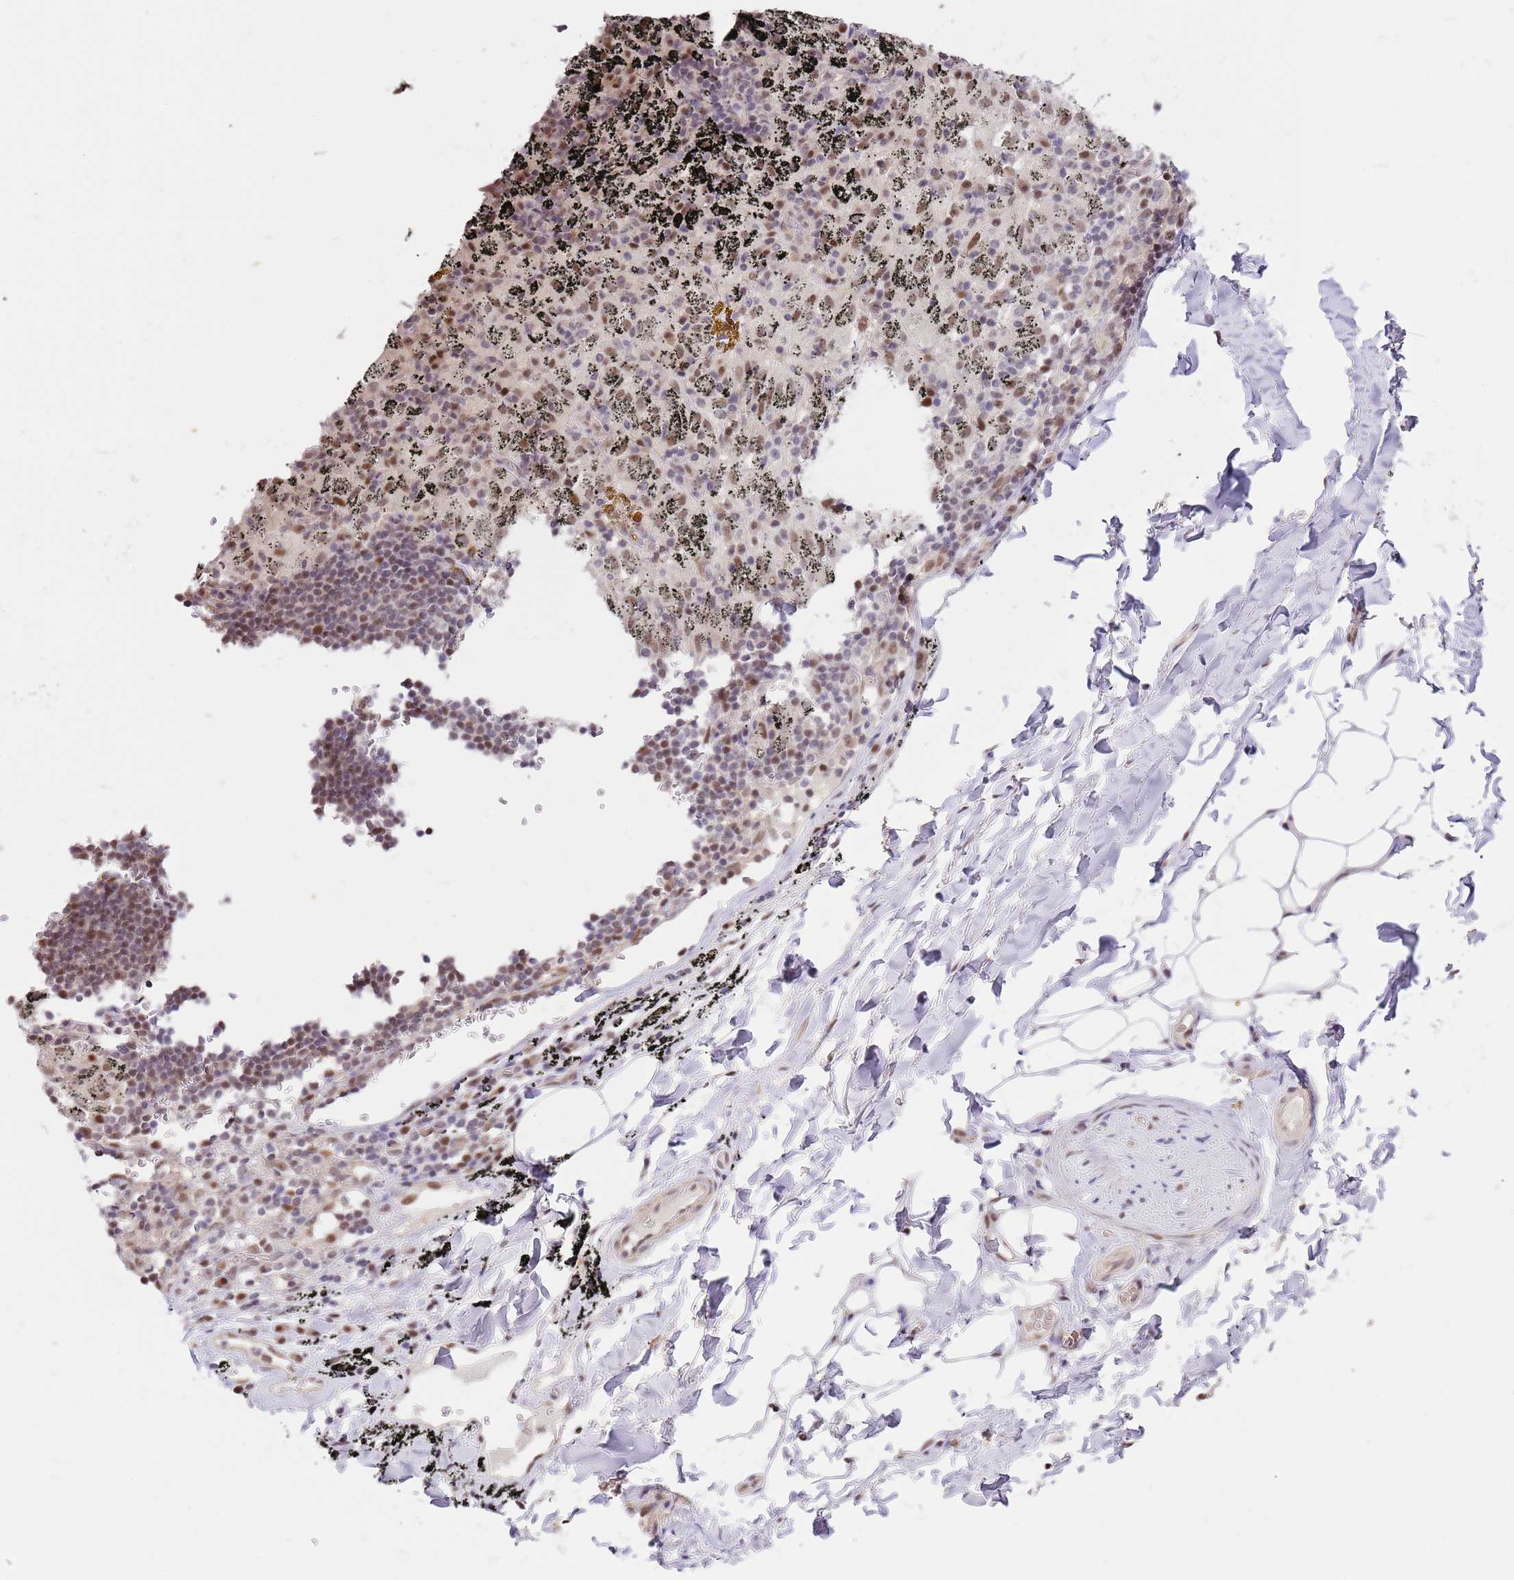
{"staining": {"intensity": "negative", "quantity": "none", "location": "none"}, "tissue": "adipose tissue", "cell_type": "Adipocytes", "image_type": "normal", "snomed": [{"axis": "morphology", "description": "Normal tissue, NOS"}, {"axis": "topography", "description": "Lymph node"}, {"axis": "topography", "description": "Bronchus"}], "caption": "This is an IHC histopathology image of unremarkable adipose tissue. There is no positivity in adipocytes.", "gene": "RFK", "patient": {"sex": "male", "age": 63}}